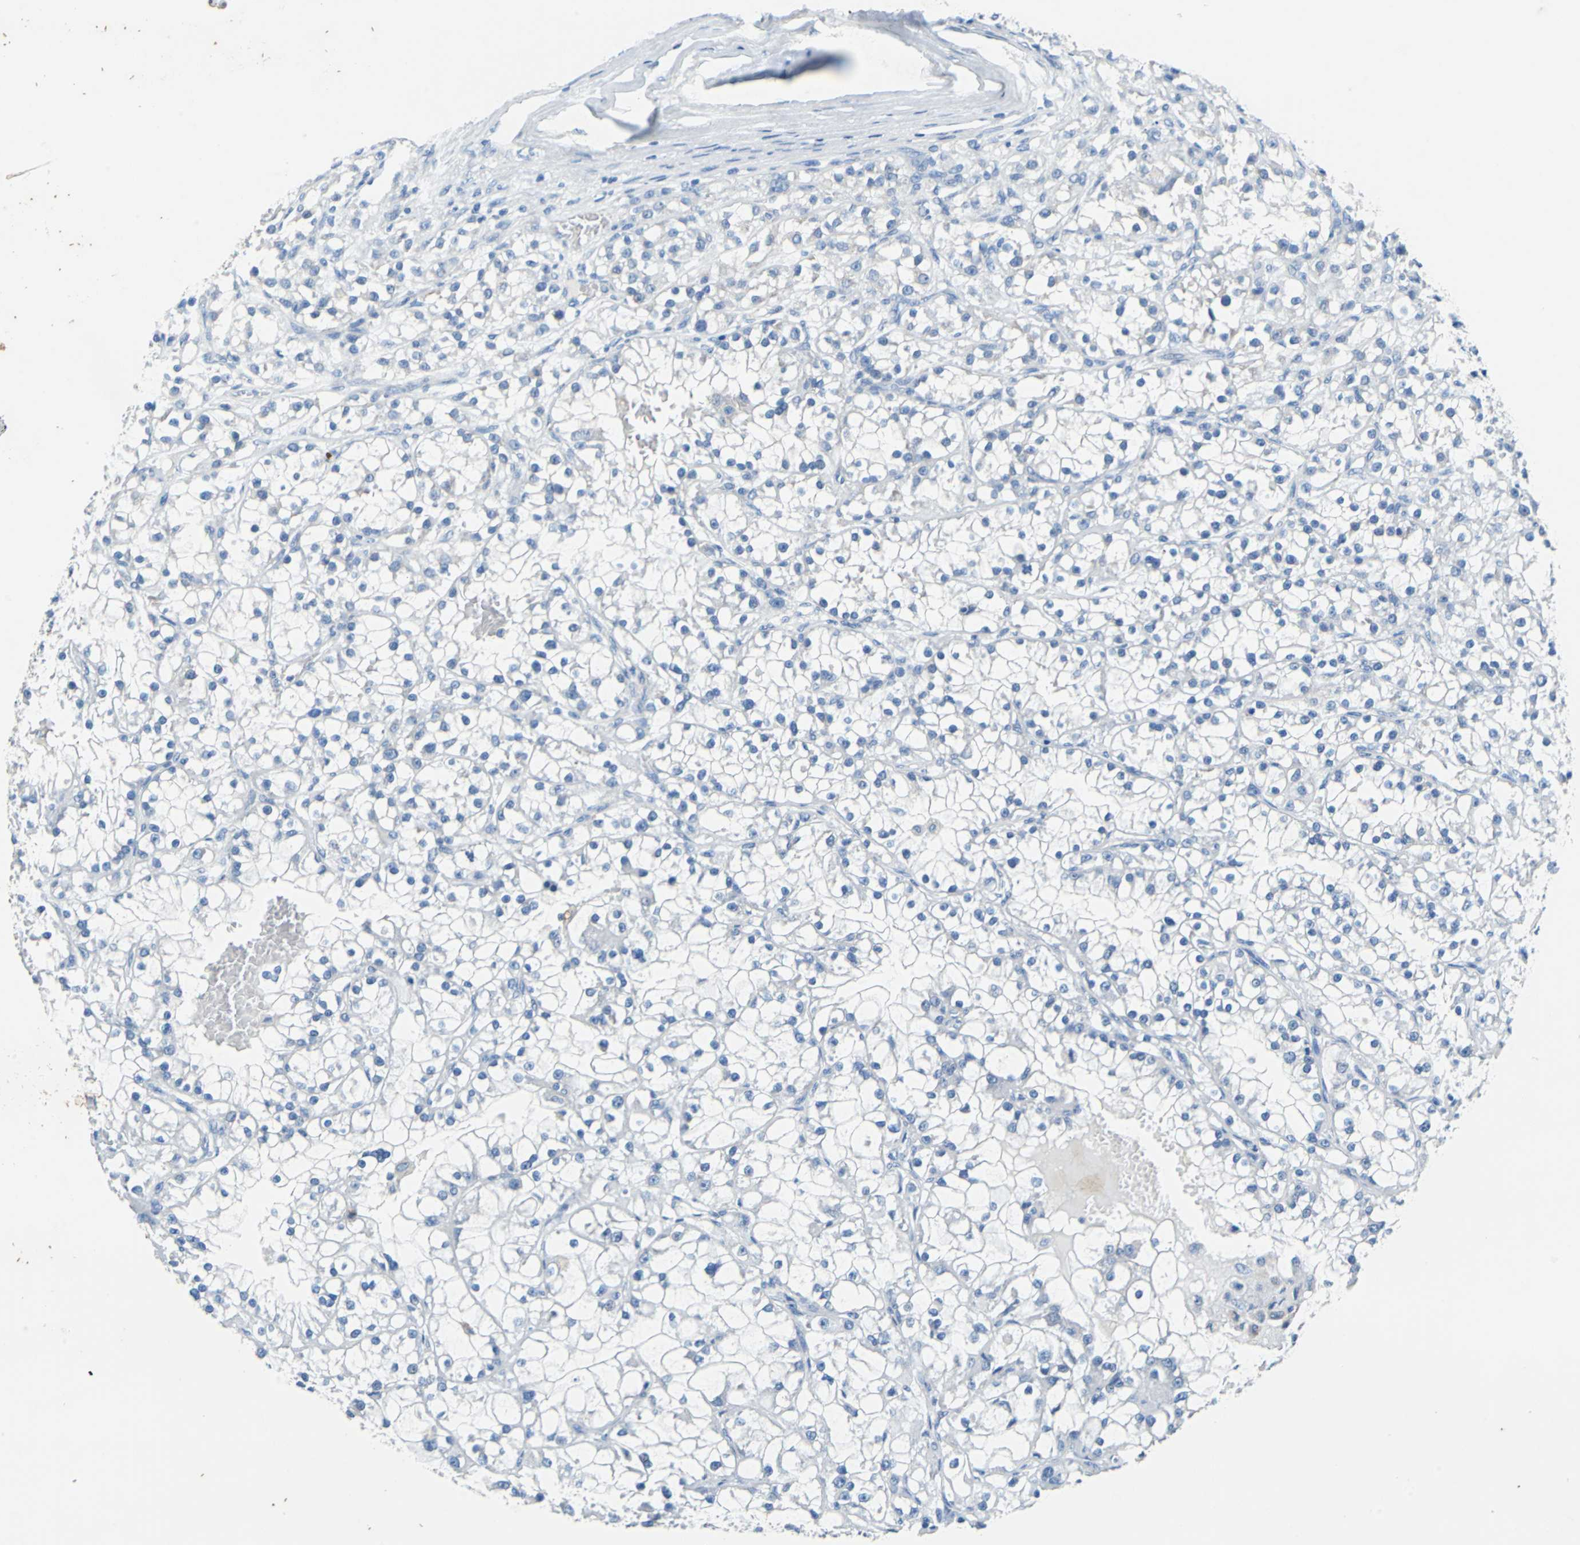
{"staining": {"intensity": "negative", "quantity": "none", "location": "none"}, "tissue": "renal cancer", "cell_type": "Tumor cells", "image_type": "cancer", "snomed": [{"axis": "morphology", "description": "Adenocarcinoma, NOS"}, {"axis": "topography", "description": "Kidney"}], "caption": "This is an immunohistochemistry photomicrograph of human adenocarcinoma (renal). There is no expression in tumor cells.", "gene": "TEX264", "patient": {"sex": "female", "age": 52}}